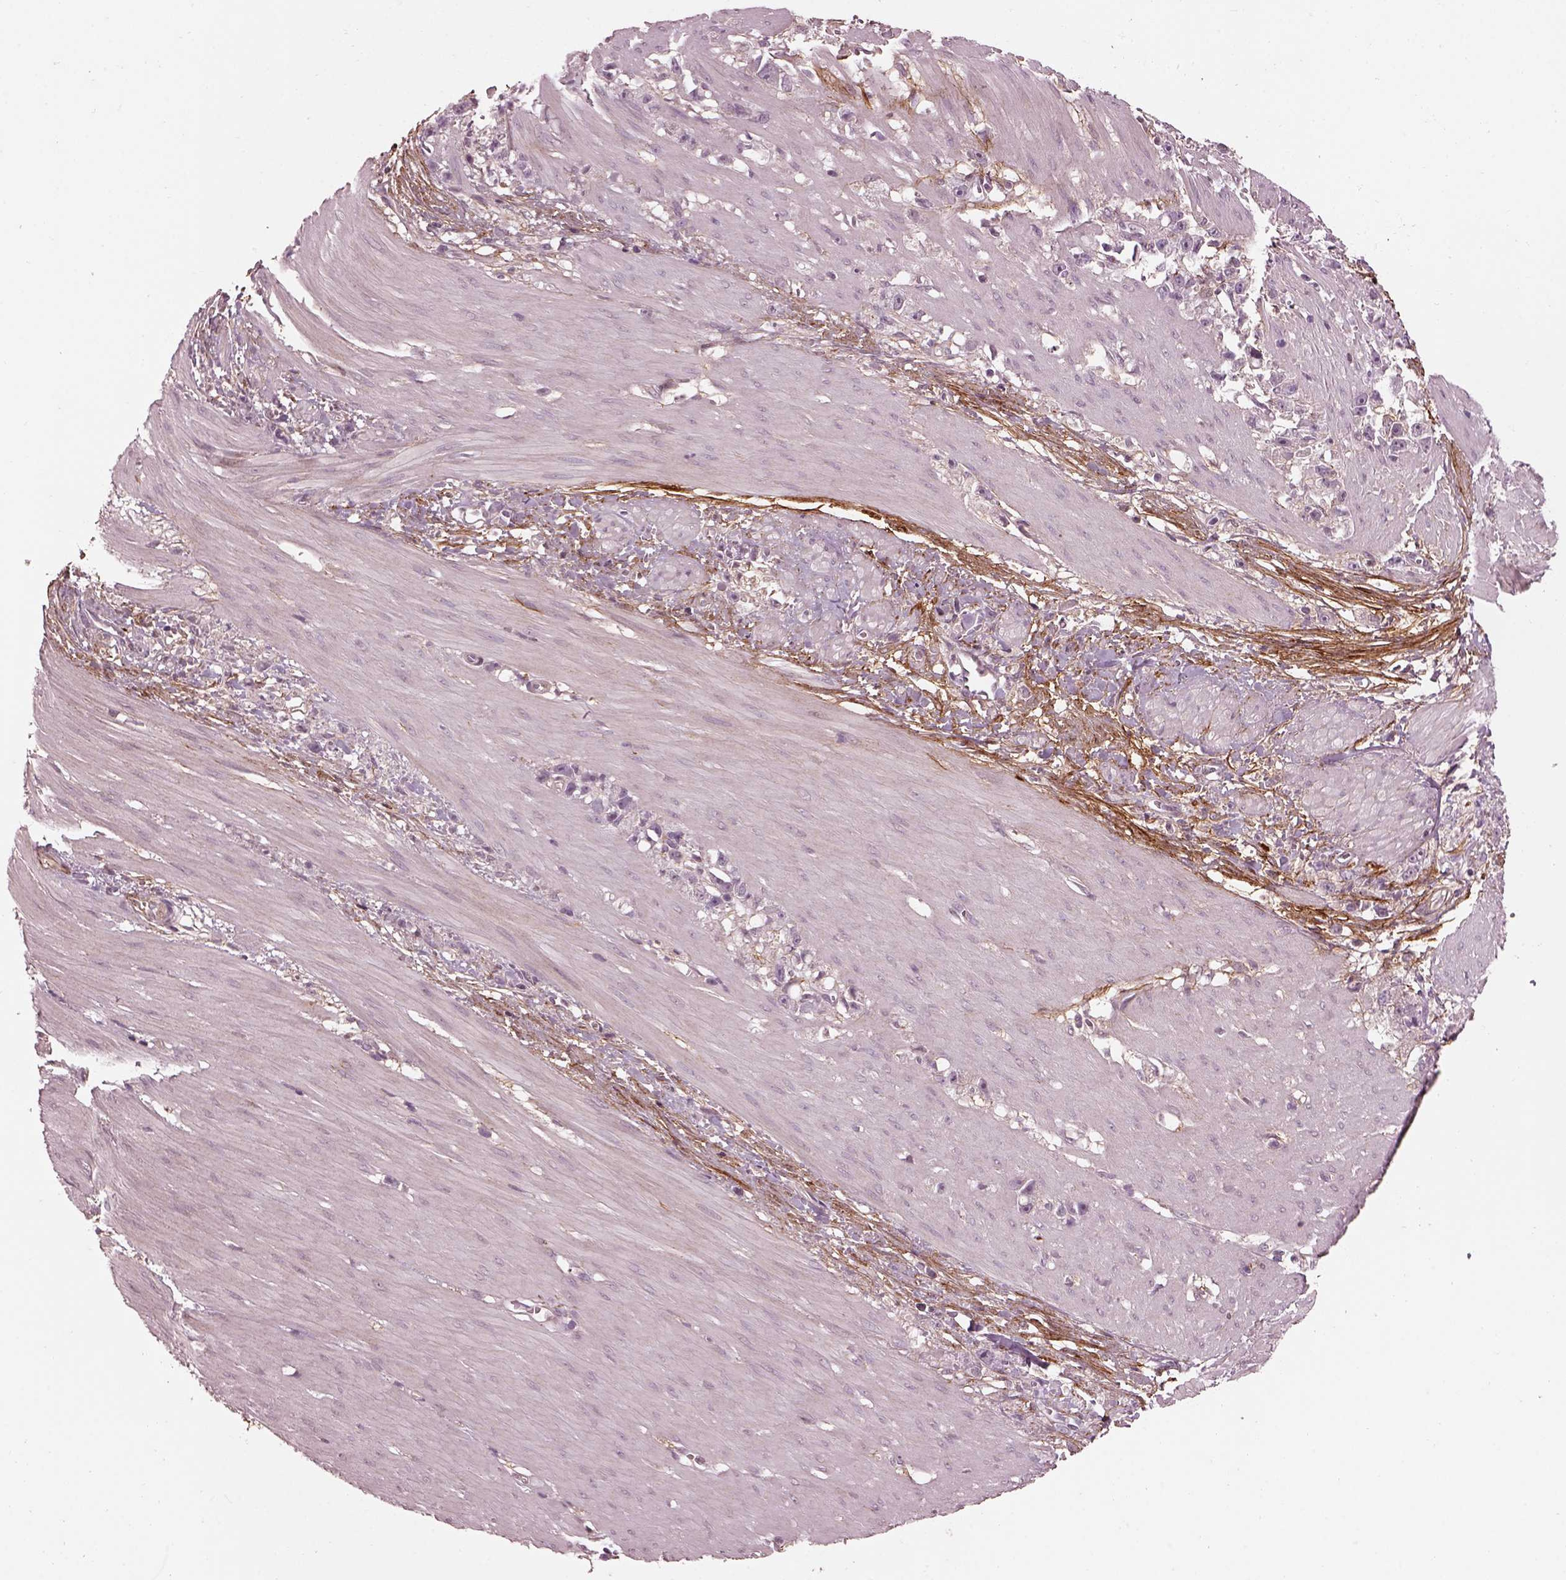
{"staining": {"intensity": "negative", "quantity": "none", "location": "none"}, "tissue": "stomach cancer", "cell_type": "Tumor cells", "image_type": "cancer", "snomed": [{"axis": "morphology", "description": "Adenocarcinoma, NOS"}, {"axis": "topography", "description": "Stomach"}], "caption": "High magnification brightfield microscopy of adenocarcinoma (stomach) stained with DAB (3,3'-diaminobenzidine) (brown) and counterstained with hematoxylin (blue): tumor cells show no significant positivity. (DAB immunohistochemistry, high magnification).", "gene": "EFEMP1", "patient": {"sex": "female", "age": 59}}